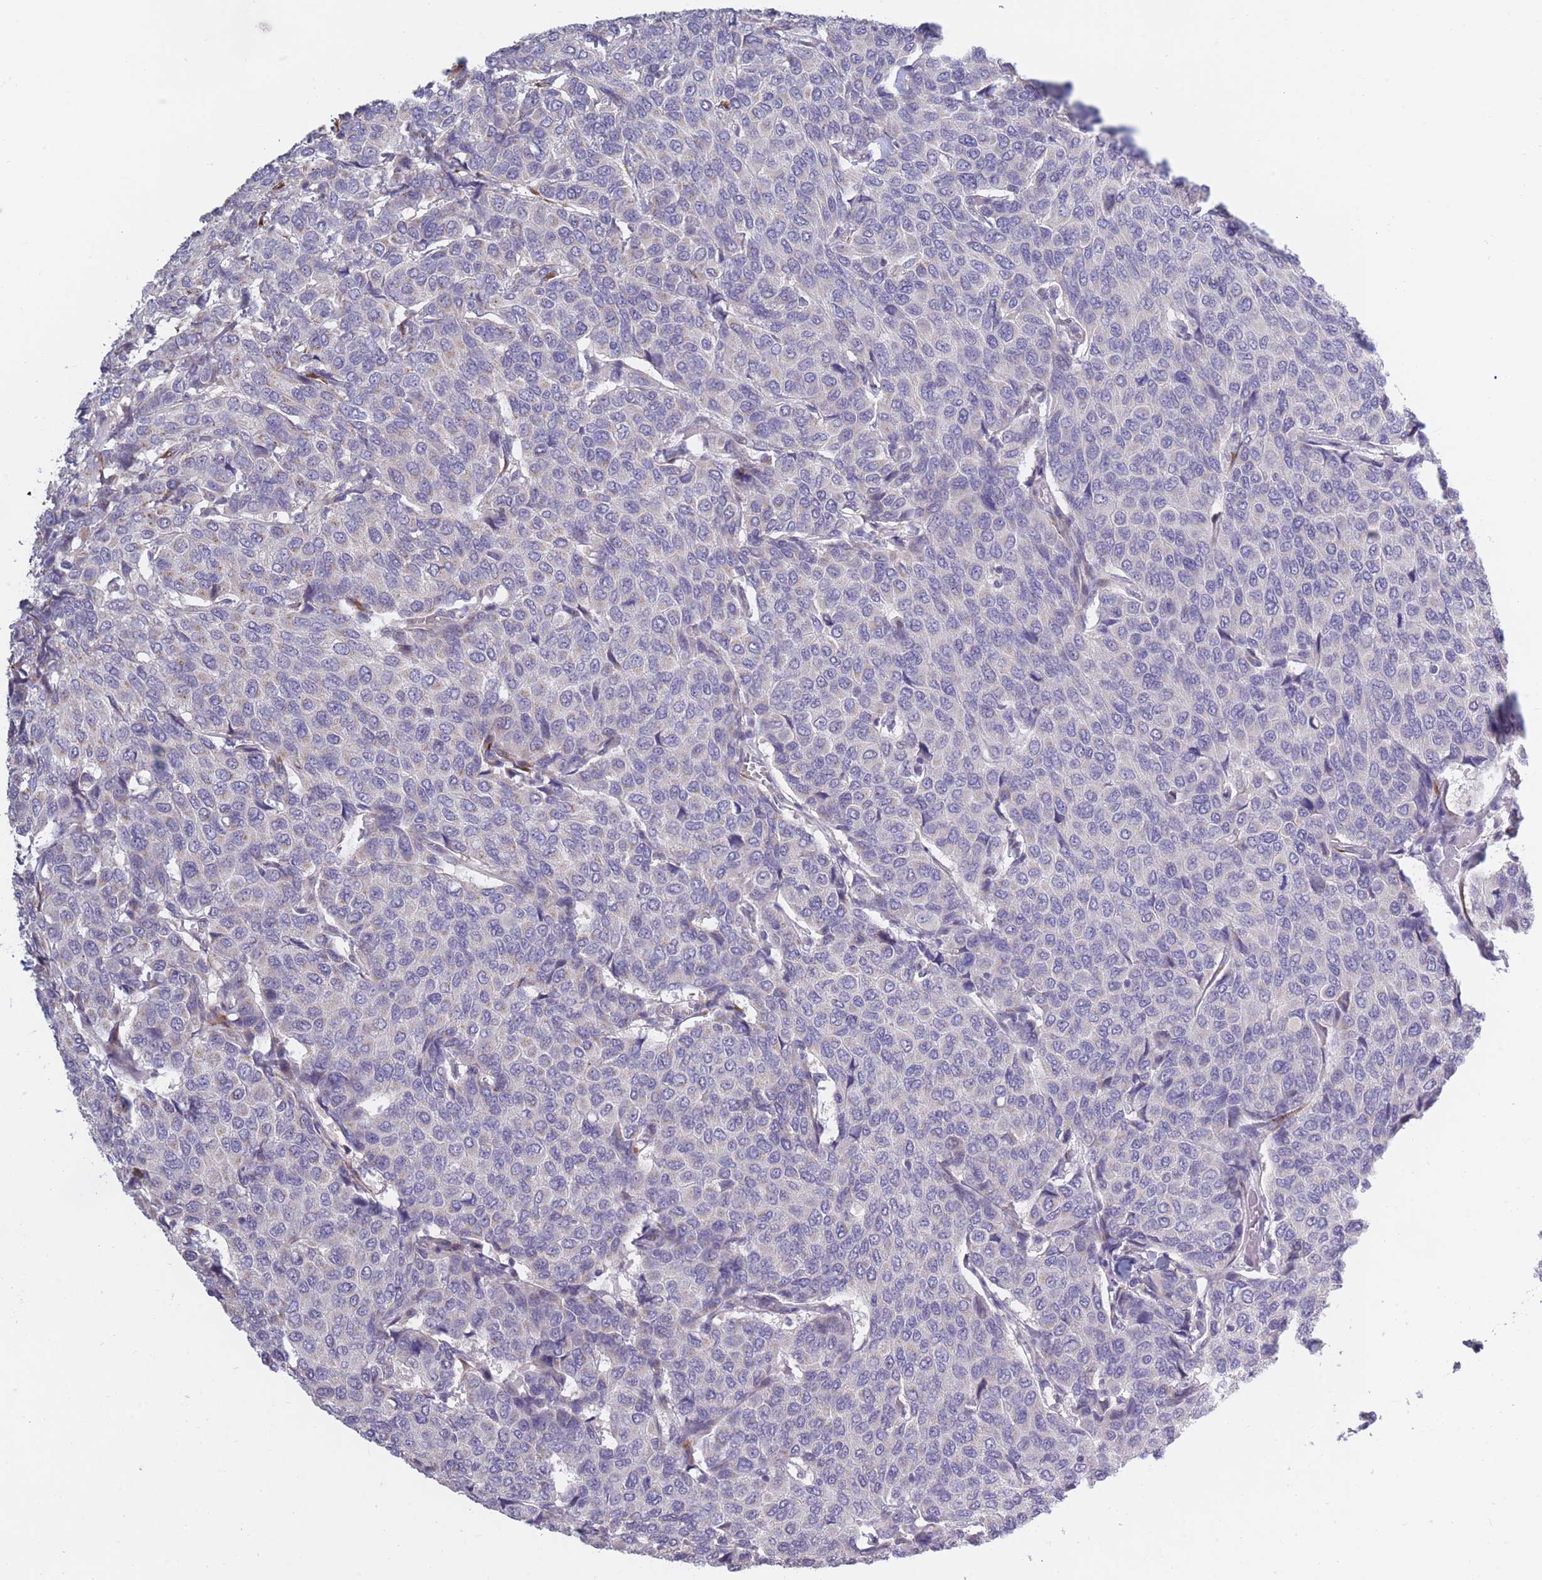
{"staining": {"intensity": "negative", "quantity": "none", "location": "none"}, "tissue": "breast cancer", "cell_type": "Tumor cells", "image_type": "cancer", "snomed": [{"axis": "morphology", "description": "Duct carcinoma"}, {"axis": "topography", "description": "Breast"}], "caption": "Tumor cells are negative for brown protein staining in breast cancer (invasive ductal carcinoma).", "gene": "CCNQ", "patient": {"sex": "female", "age": 55}}